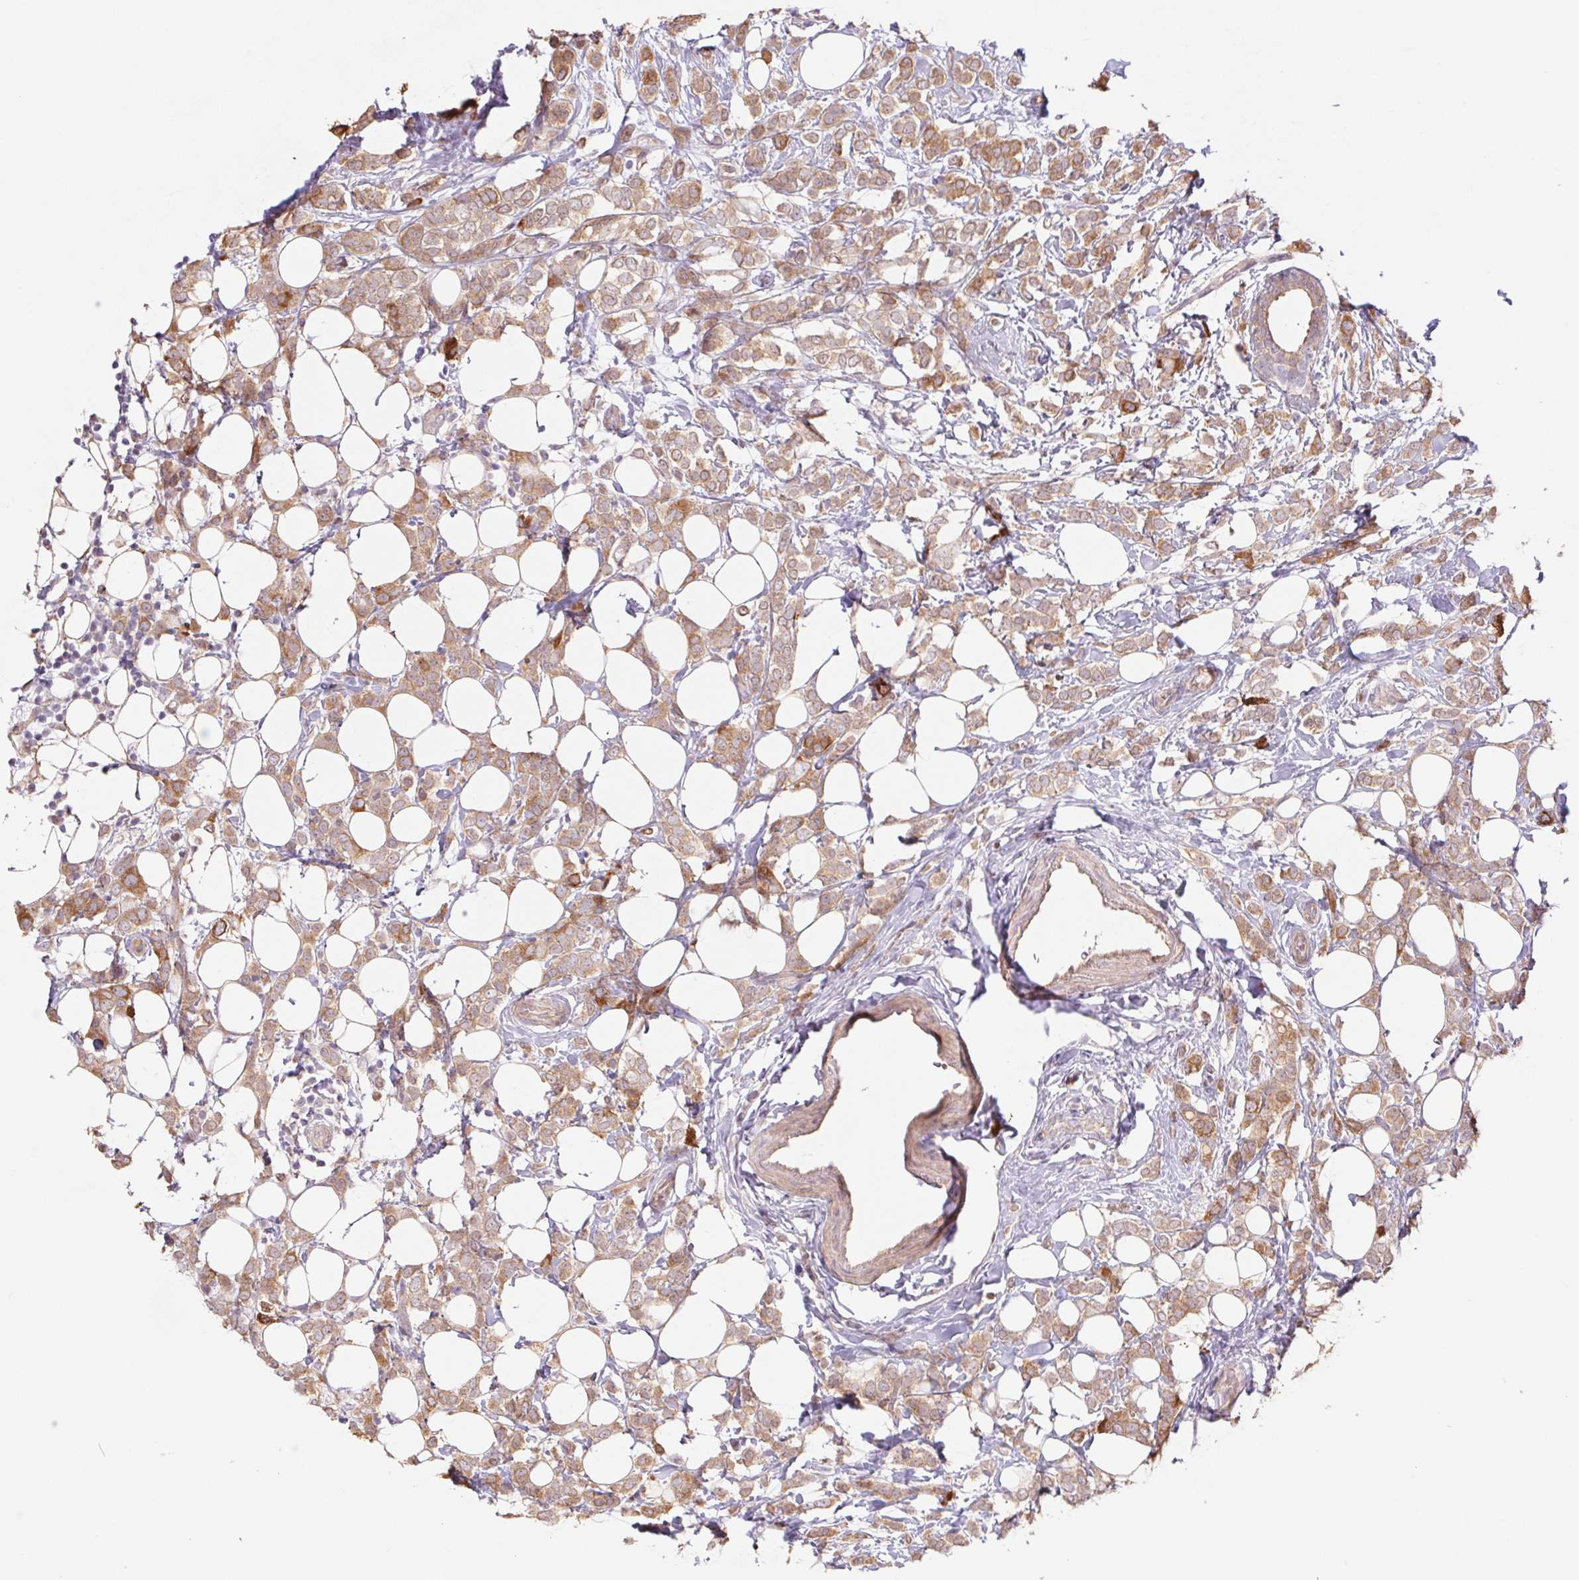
{"staining": {"intensity": "weak", "quantity": ">75%", "location": "cytoplasmic/membranous"}, "tissue": "breast cancer", "cell_type": "Tumor cells", "image_type": "cancer", "snomed": [{"axis": "morphology", "description": "Lobular carcinoma"}, {"axis": "topography", "description": "Breast"}], "caption": "There is low levels of weak cytoplasmic/membranous positivity in tumor cells of lobular carcinoma (breast), as demonstrated by immunohistochemical staining (brown color).", "gene": "RRM1", "patient": {"sex": "female", "age": 49}}